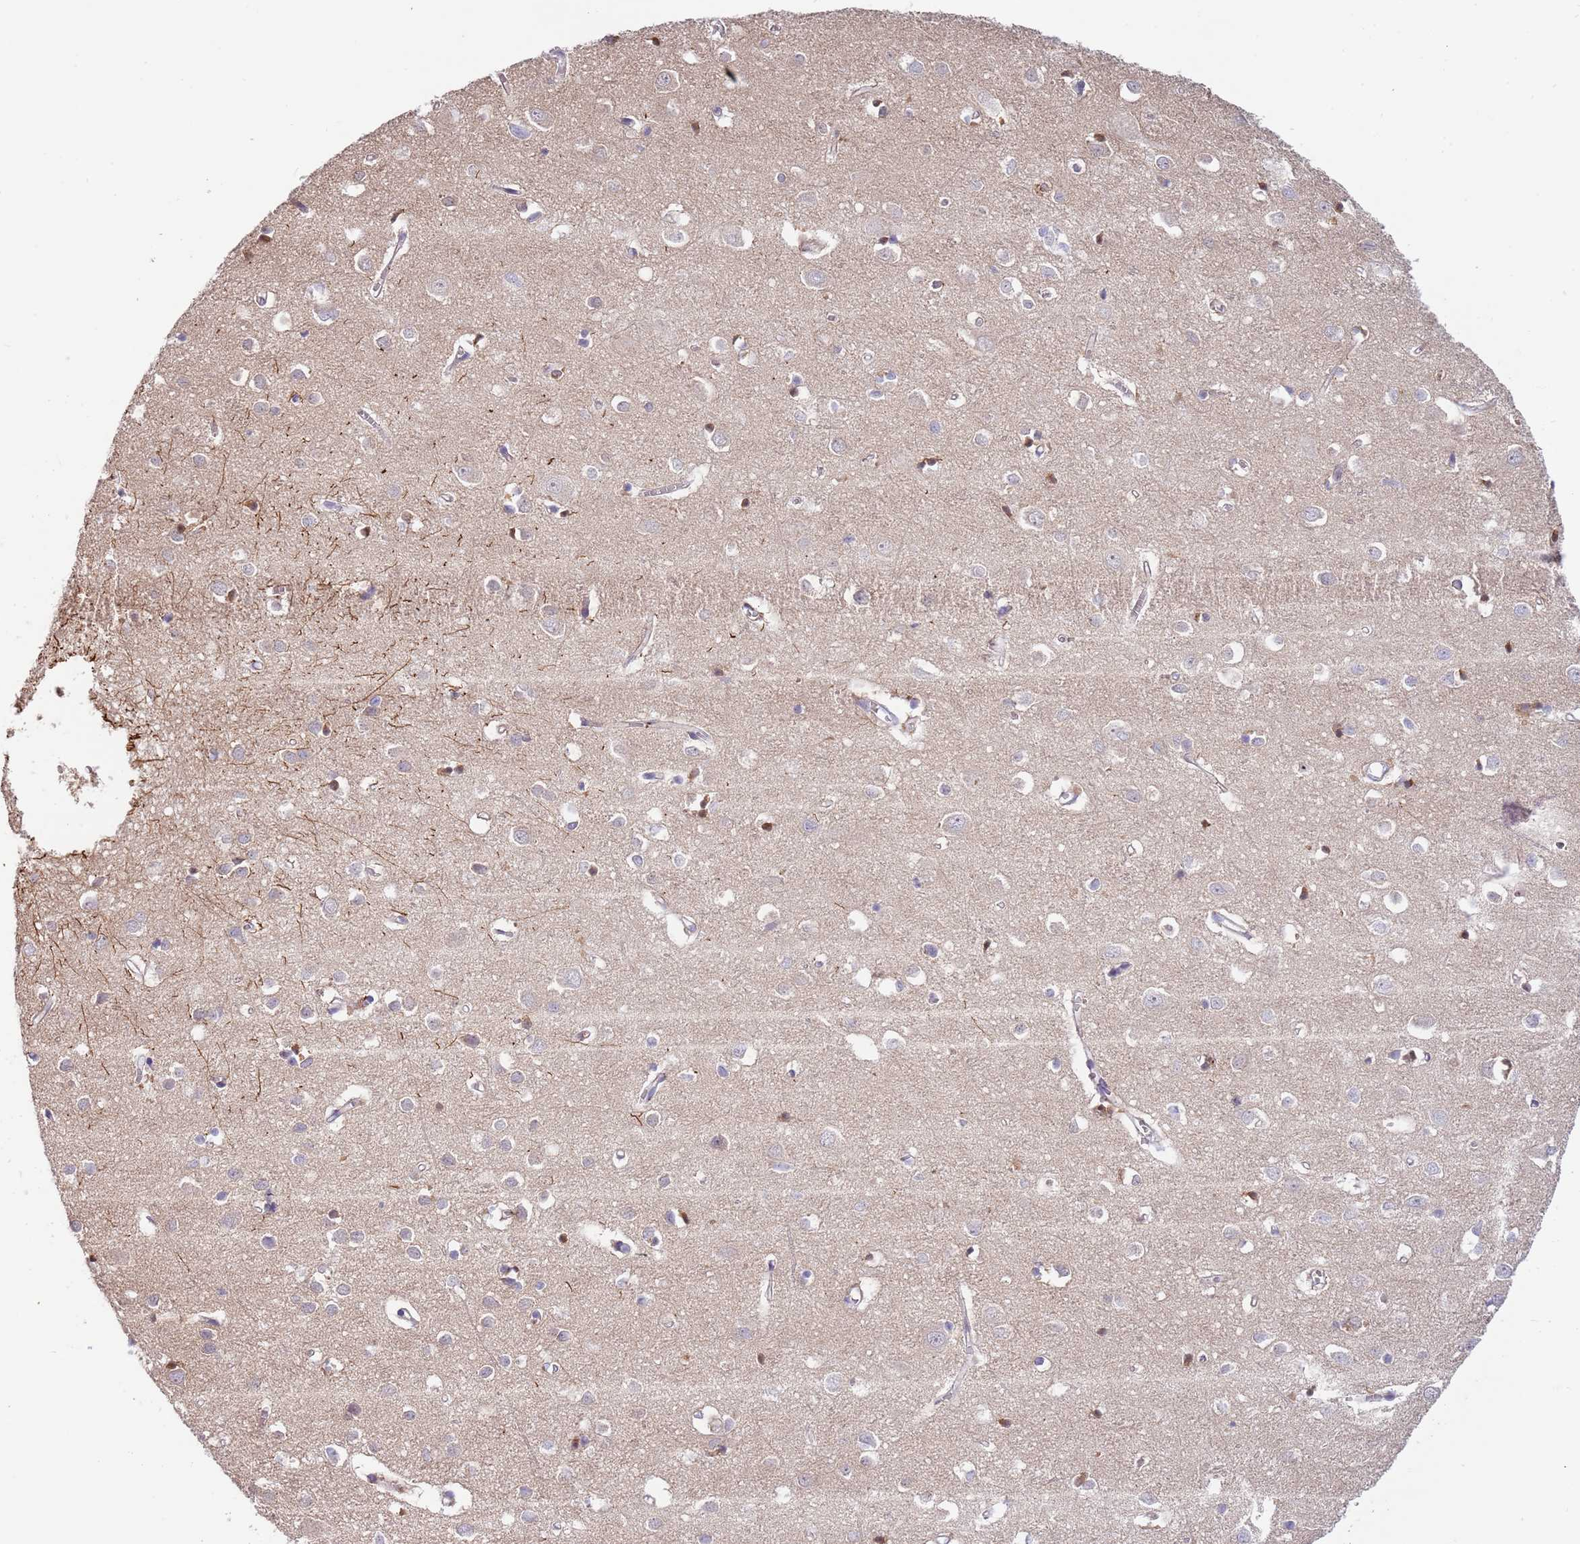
{"staining": {"intensity": "negative", "quantity": "none", "location": "none"}, "tissue": "cerebral cortex", "cell_type": "Endothelial cells", "image_type": "normal", "snomed": [{"axis": "morphology", "description": "Normal tissue, NOS"}, {"axis": "topography", "description": "Cerebral cortex"}], "caption": "Immunohistochemical staining of unremarkable human cerebral cortex reveals no significant positivity in endothelial cells.", "gene": "CABYR", "patient": {"sex": "female", "age": 64}}